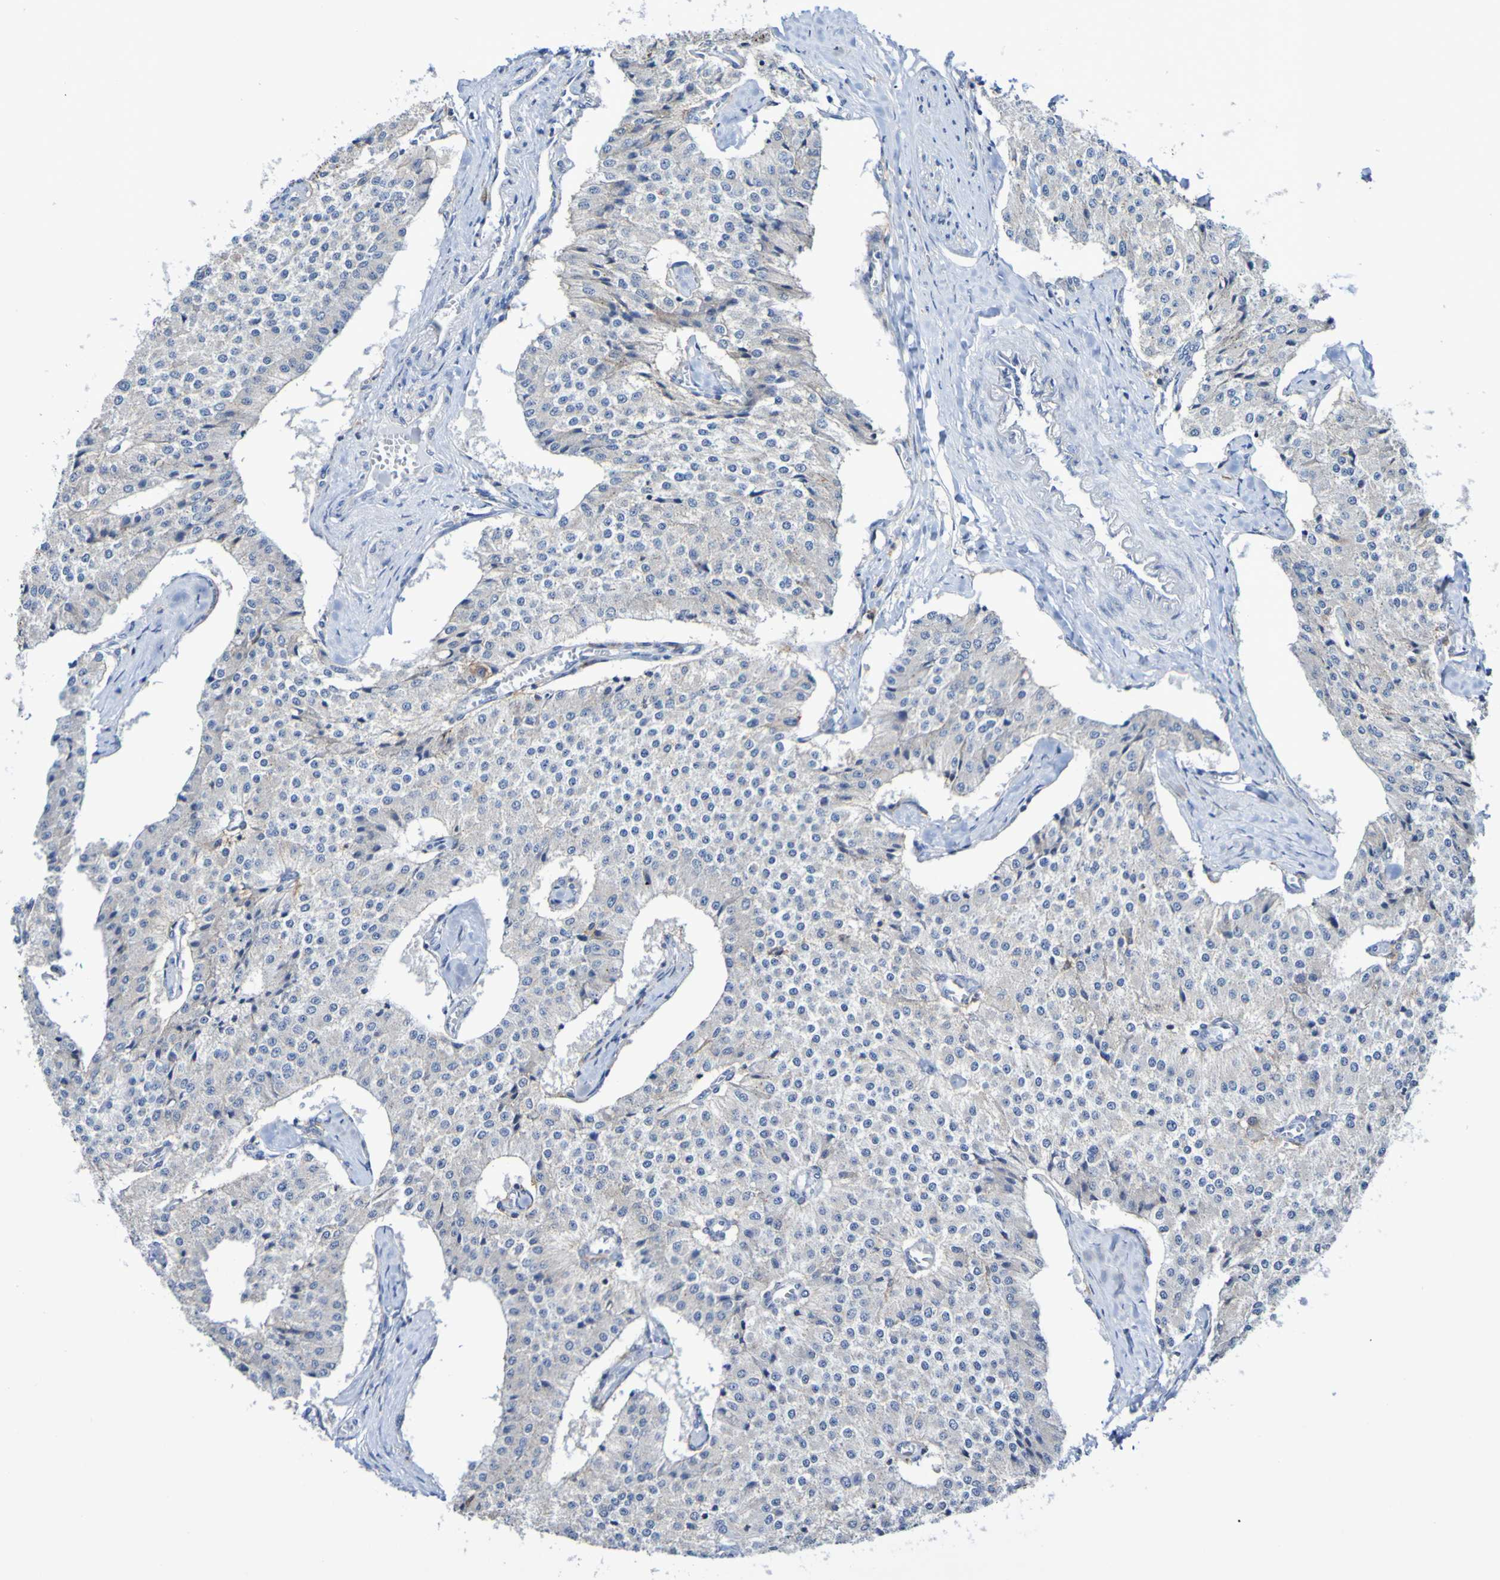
{"staining": {"intensity": "negative", "quantity": "none", "location": "none"}, "tissue": "carcinoid", "cell_type": "Tumor cells", "image_type": "cancer", "snomed": [{"axis": "morphology", "description": "Carcinoid, malignant, NOS"}, {"axis": "topography", "description": "Colon"}], "caption": "Protein analysis of carcinoid exhibits no significant staining in tumor cells.", "gene": "SLC3A2", "patient": {"sex": "female", "age": 52}}